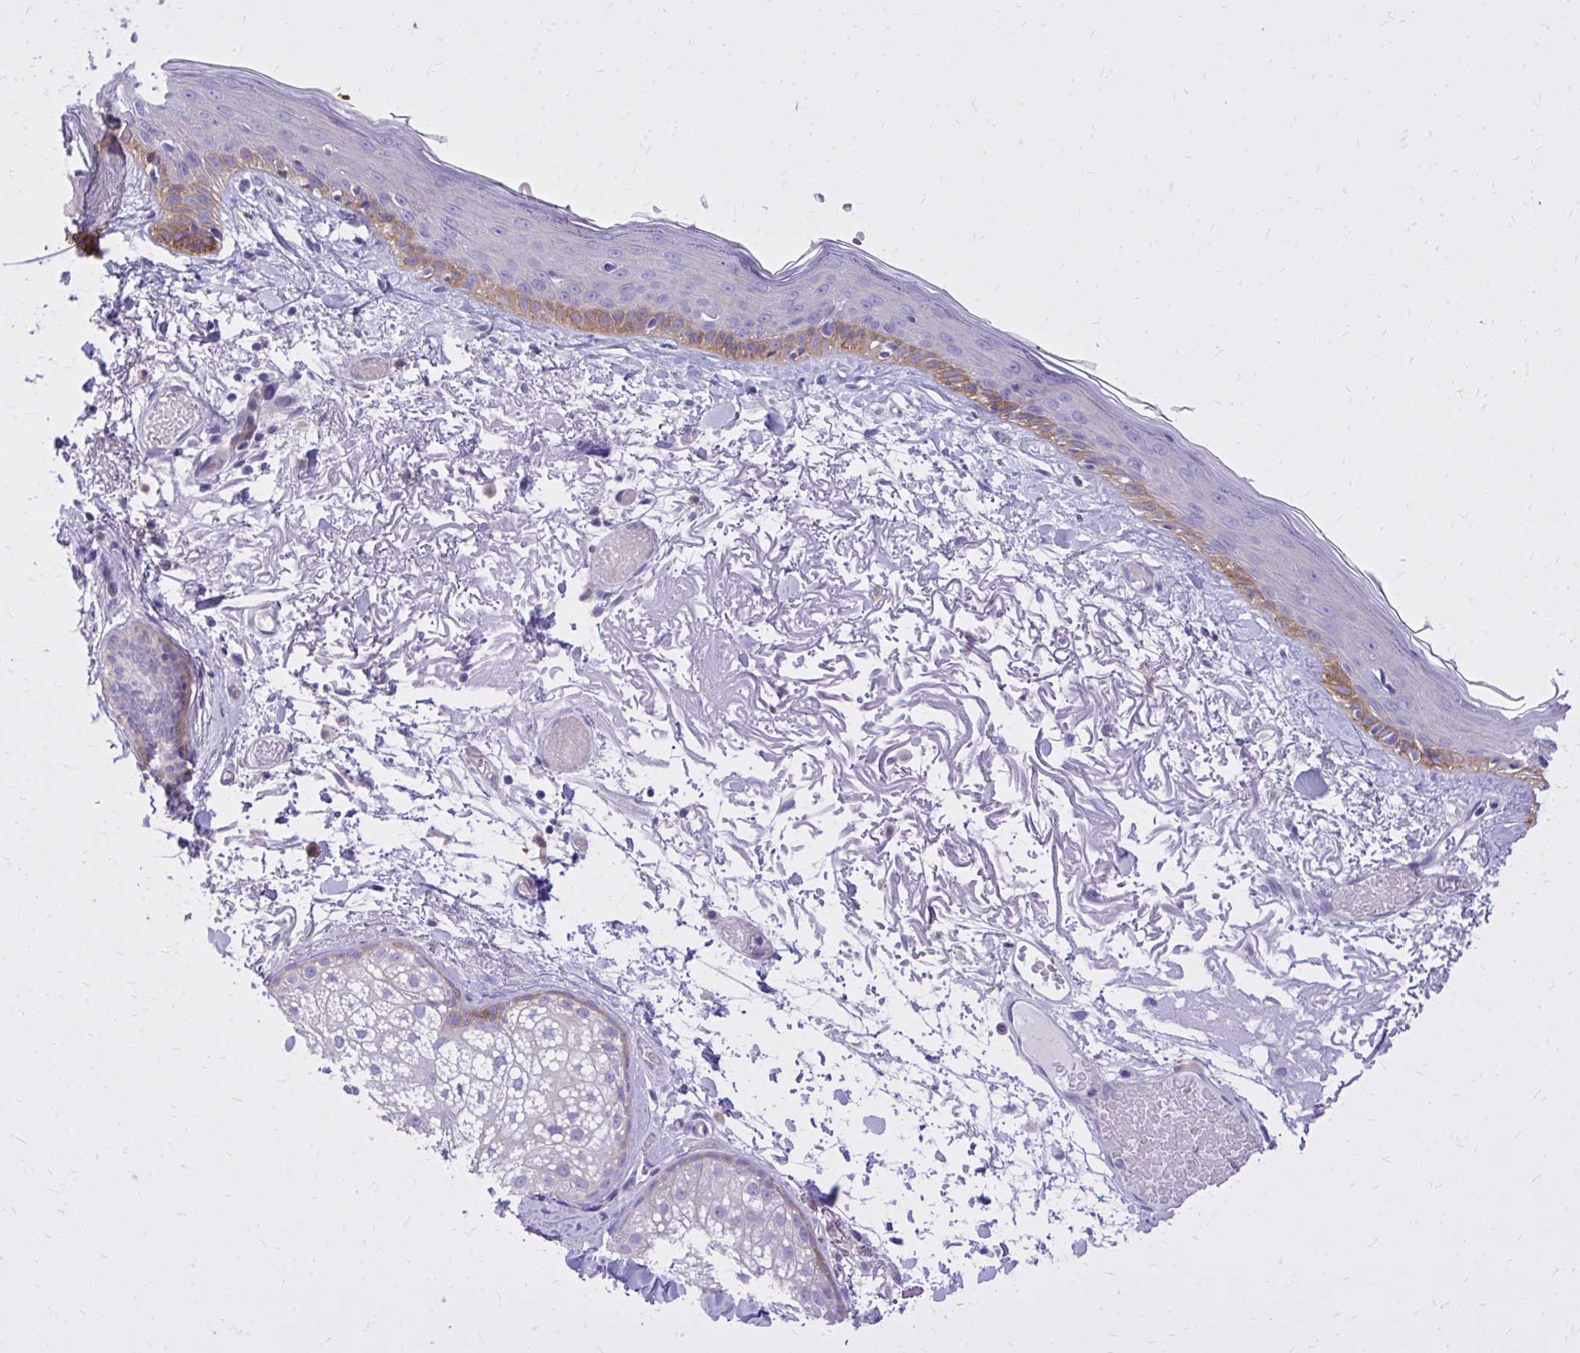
{"staining": {"intensity": "negative", "quantity": "none", "location": "none"}, "tissue": "skin", "cell_type": "Fibroblasts", "image_type": "normal", "snomed": [{"axis": "morphology", "description": "Normal tissue, NOS"}, {"axis": "topography", "description": "Skin"}], "caption": "This is a histopathology image of IHC staining of normal skin, which shows no positivity in fibroblasts. (Stains: DAB immunohistochemistry (IHC) with hematoxylin counter stain, Microscopy: brightfield microscopy at high magnification).", "gene": "EPB41L1", "patient": {"sex": "male", "age": 79}}